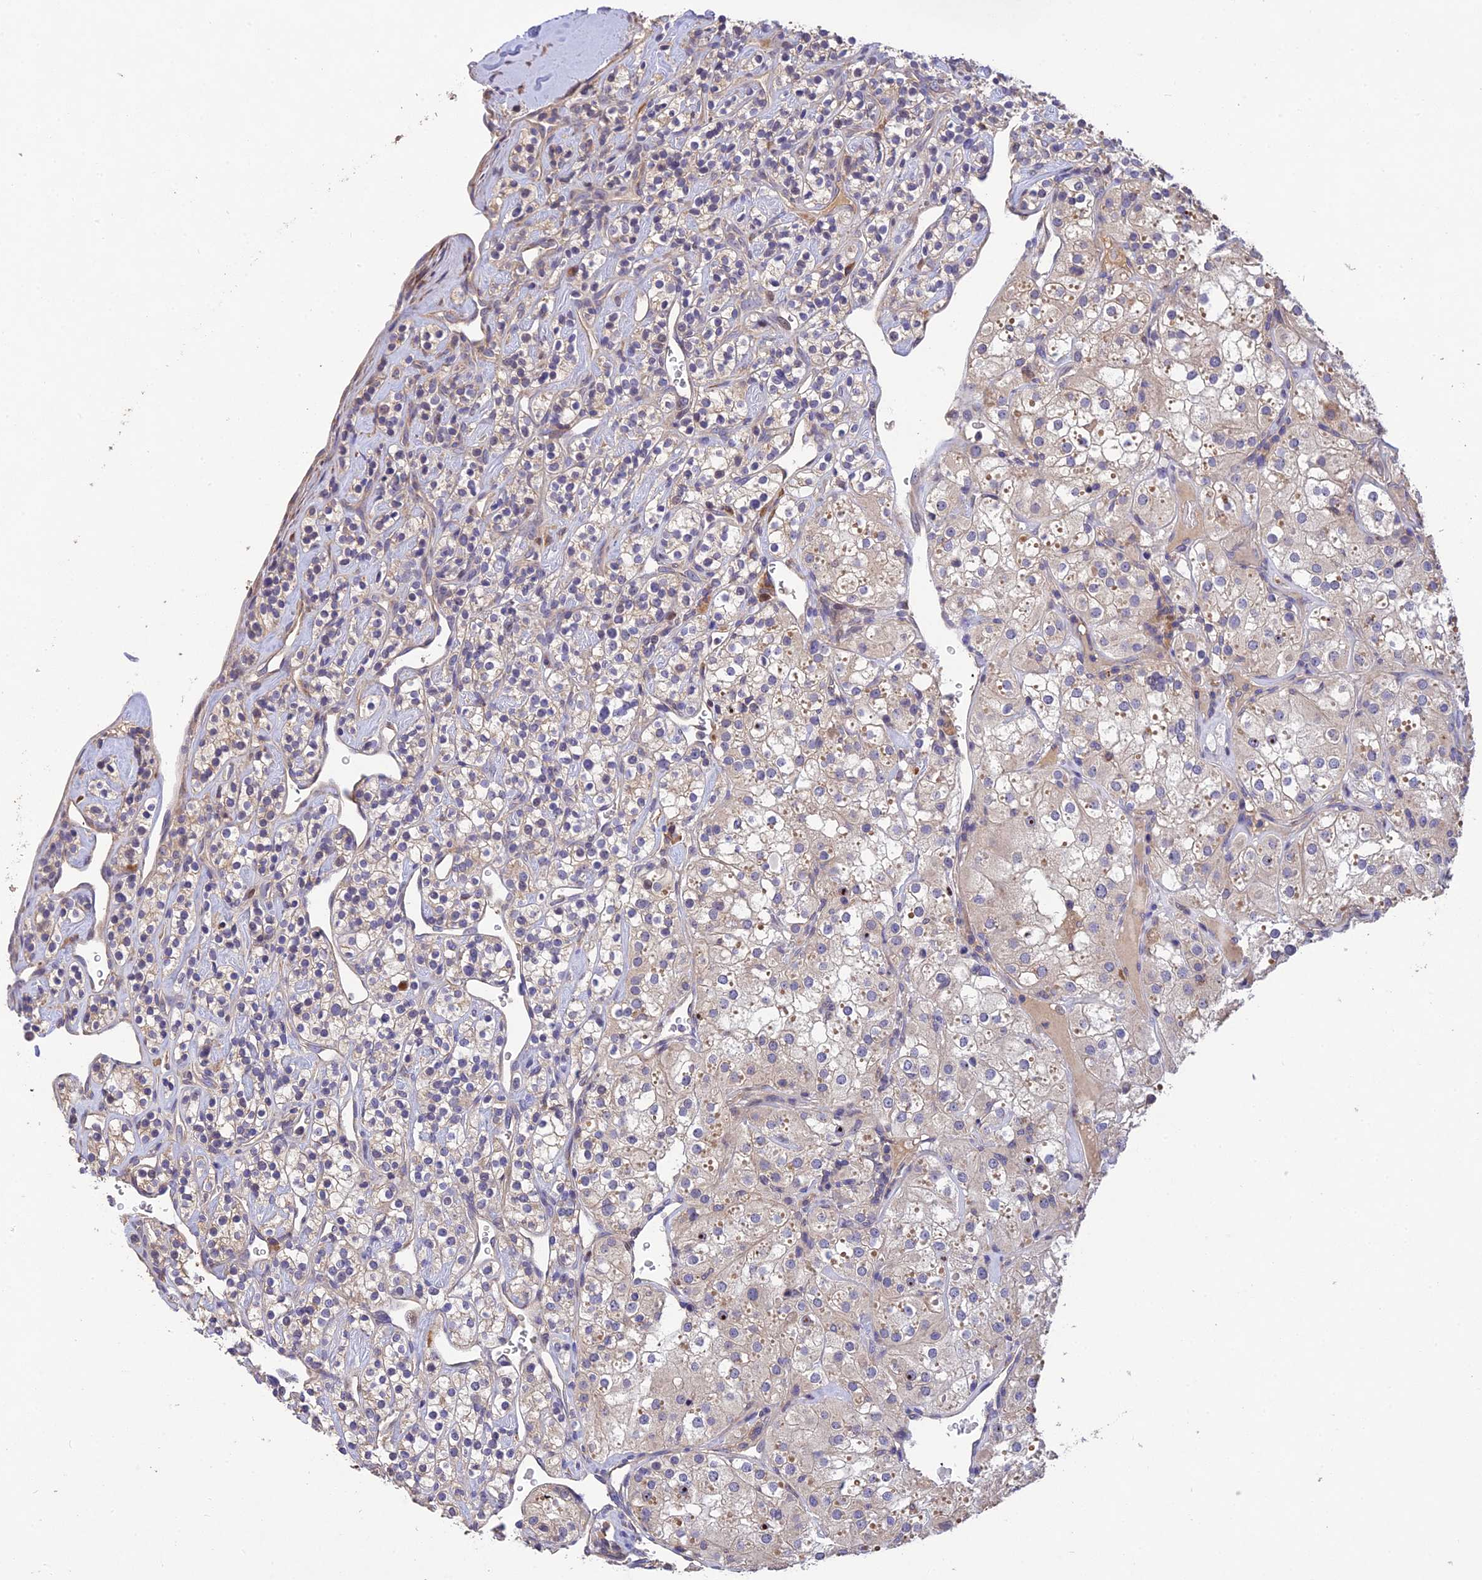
{"staining": {"intensity": "weak", "quantity": "<25%", "location": "cytoplasmic/membranous"}, "tissue": "renal cancer", "cell_type": "Tumor cells", "image_type": "cancer", "snomed": [{"axis": "morphology", "description": "Adenocarcinoma, NOS"}, {"axis": "topography", "description": "Kidney"}], "caption": "This histopathology image is of renal adenocarcinoma stained with immunohistochemistry to label a protein in brown with the nuclei are counter-stained blue. There is no staining in tumor cells. (DAB (3,3'-diaminobenzidine) immunohistochemistry (IHC) visualized using brightfield microscopy, high magnification).", "gene": "DENND5B", "patient": {"sex": "male", "age": 77}}